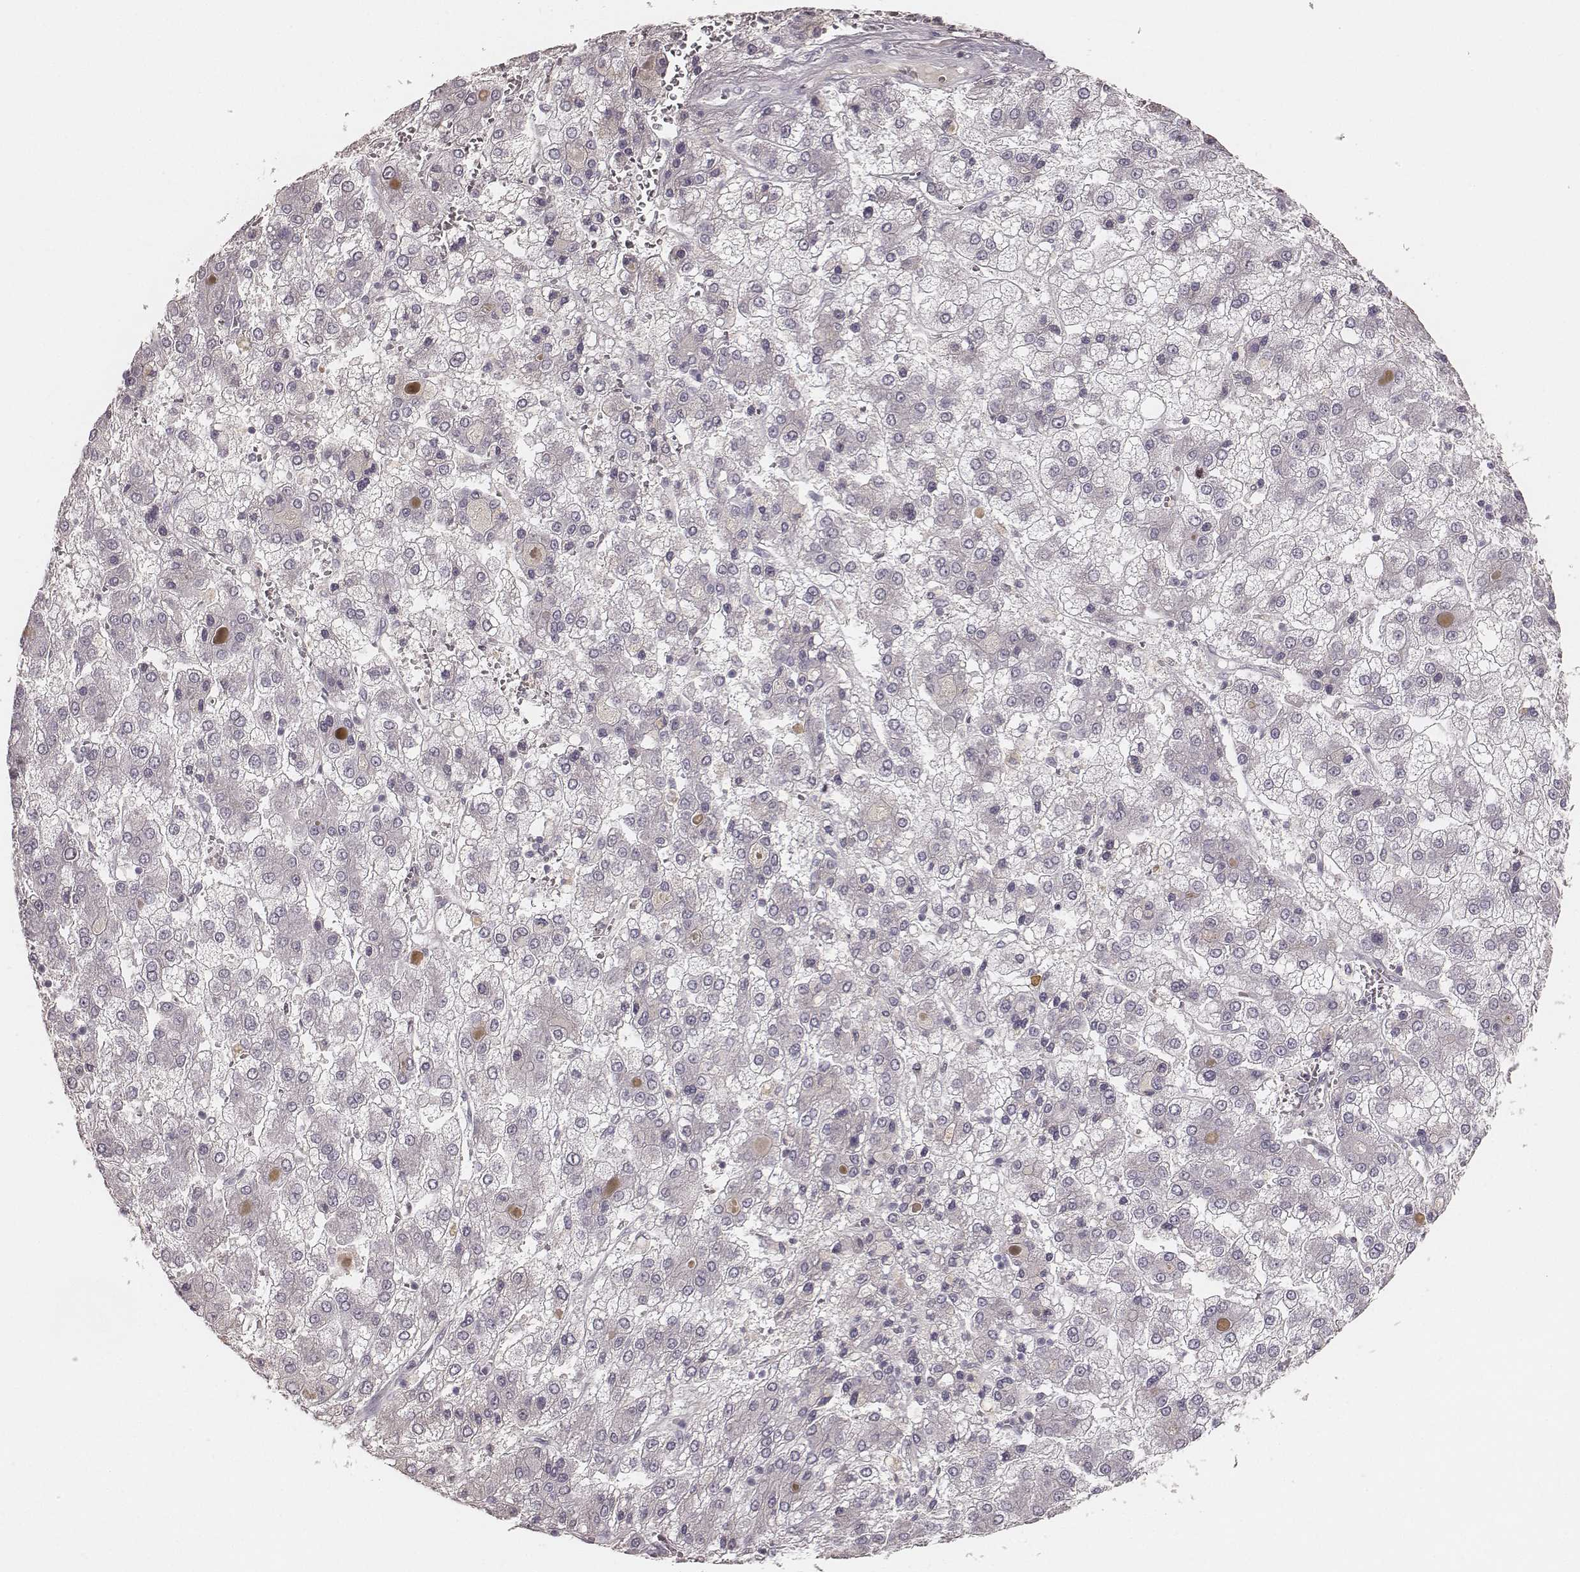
{"staining": {"intensity": "negative", "quantity": "none", "location": "none"}, "tissue": "liver cancer", "cell_type": "Tumor cells", "image_type": "cancer", "snomed": [{"axis": "morphology", "description": "Carcinoma, Hepatocellular, NOS"}, {"axis": "topography", "description": "Liver"}], "caption": "Tumor cells are negative for brown protein staining in liver cancer.", "gene": "LY6K", "patient": {"sex": "male", "age": 73}}